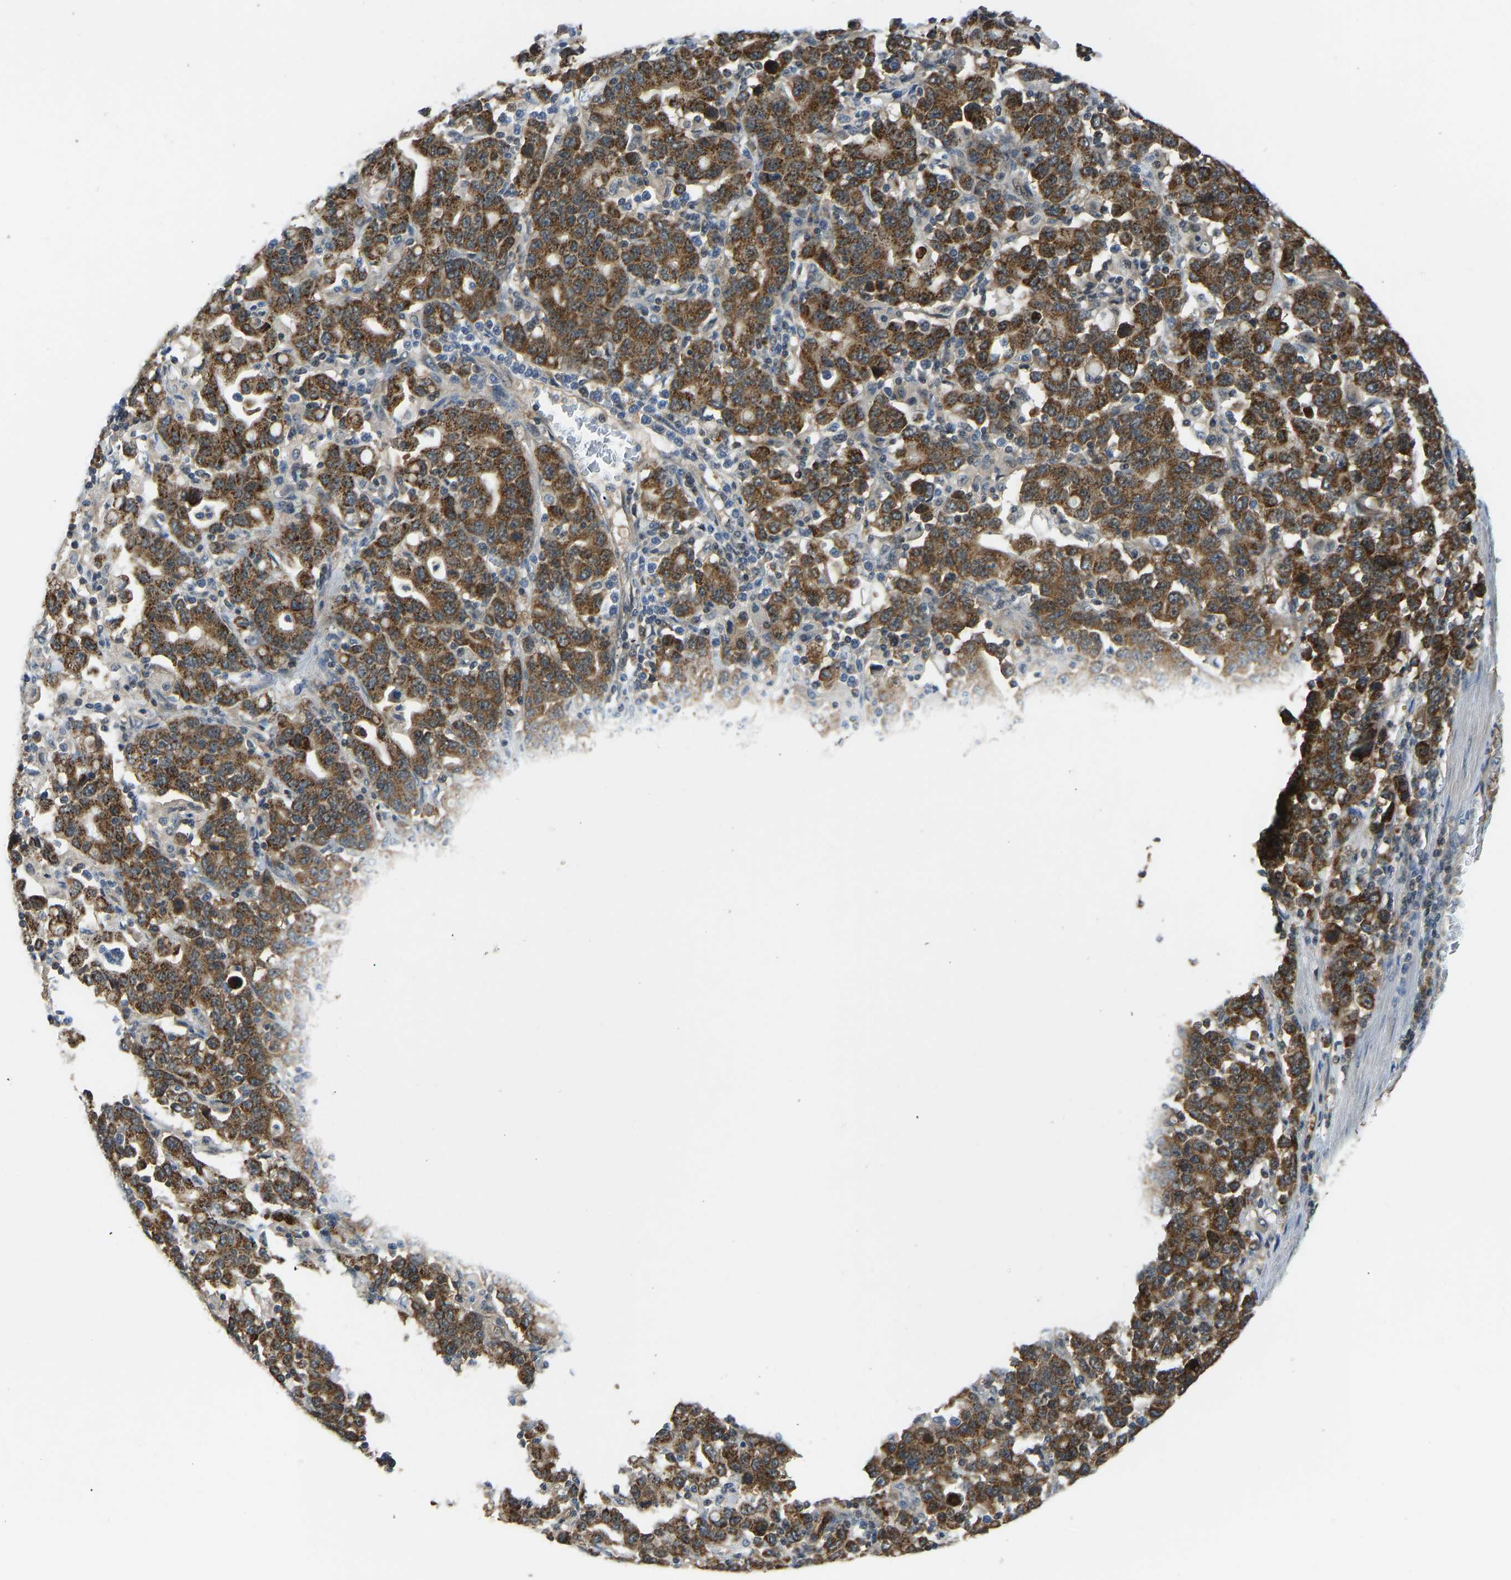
{"staining": {"intensity": "strong", "quantity": ">75%", "location": "cytoplasmic/membranous"}, "tissue": "stomach cancer", "cell_type": "Tumor cells", "image_type": "cancer", "snomed": [{"axis": "morphology", "description": "Adenocarcinoma, NOS"}, {"axis": "topography", "description": "Stomach, upper"}], "caption": "Tumor cells reveal high levels of strong cytoplasmic/membranous staining in about >75% of cells in human stomach cancer (adenocarcinoma). The protein is stained brown, and the nuclei are stained in blue (DAB (3,3'-diaminobenzidine) IHC with brightfield microscopy, high magnification).", "gene": "CCT8", "patient": {"sex": "male", "age": 69}}